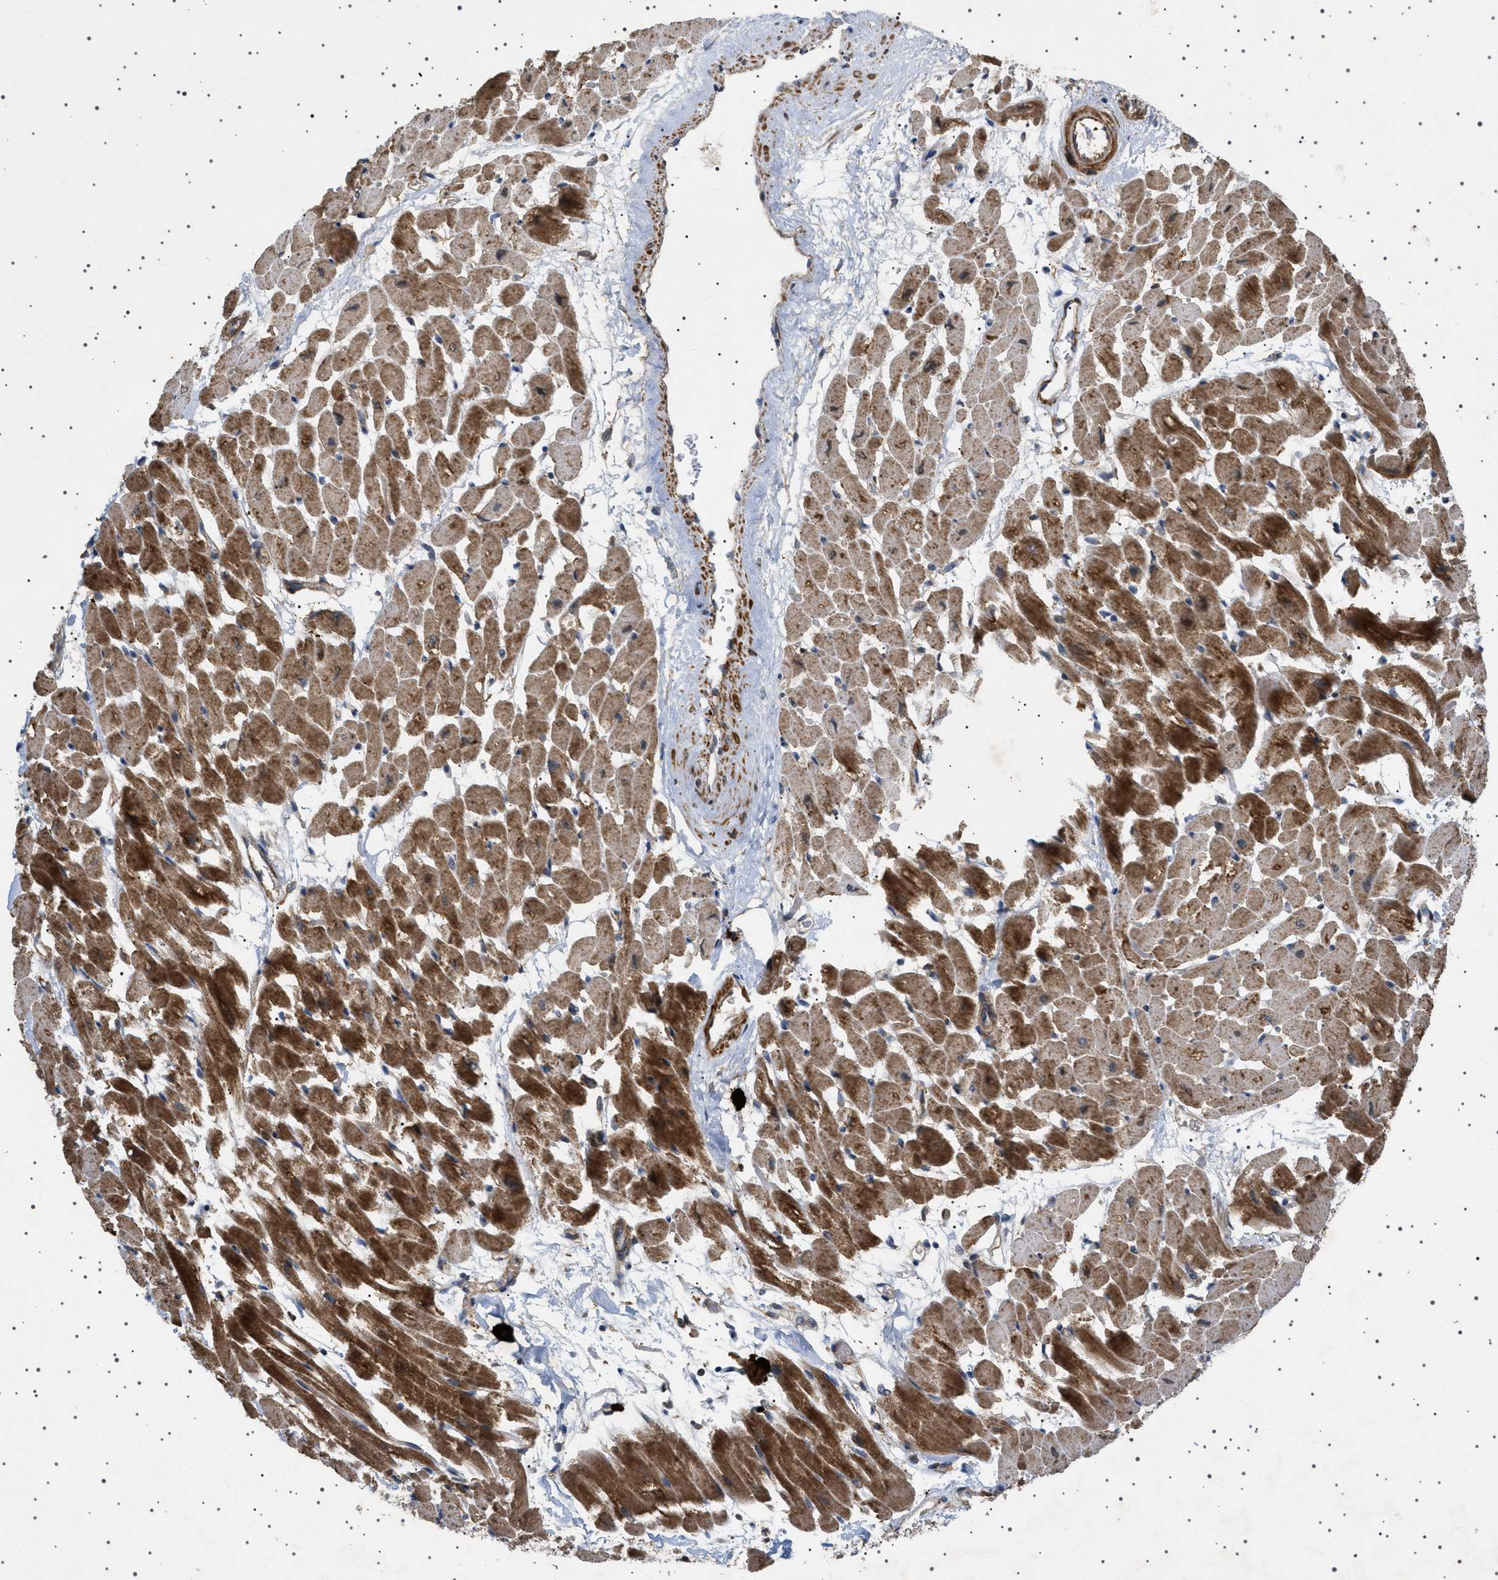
{"staining": {"intensity": "strong", "quantity": ">75%", "location": "cytoplasmic/membranous"}, "tissue": "heart muscle", "cell_type": "Cardiomyocytes", "image_type": "normal", "snomed": [{"axis": "morphology", "description": "Normal tissue, NOS"}, {"axis": "topography", "description": "Heart"}], "caption": "Heart muscle was stained to show a protein in brown. There is high levels of strong cytoplasmic/membranous staining in about >75% of cardiomyocytes. (Stains: DAB (3,3'-diaminobenzidine) in brown, nuclei in blue, Microscopy: brightfield microscopy at high magnification).", "gene": "CCDC186", "patient": {"sex": "male", "age": 45}}